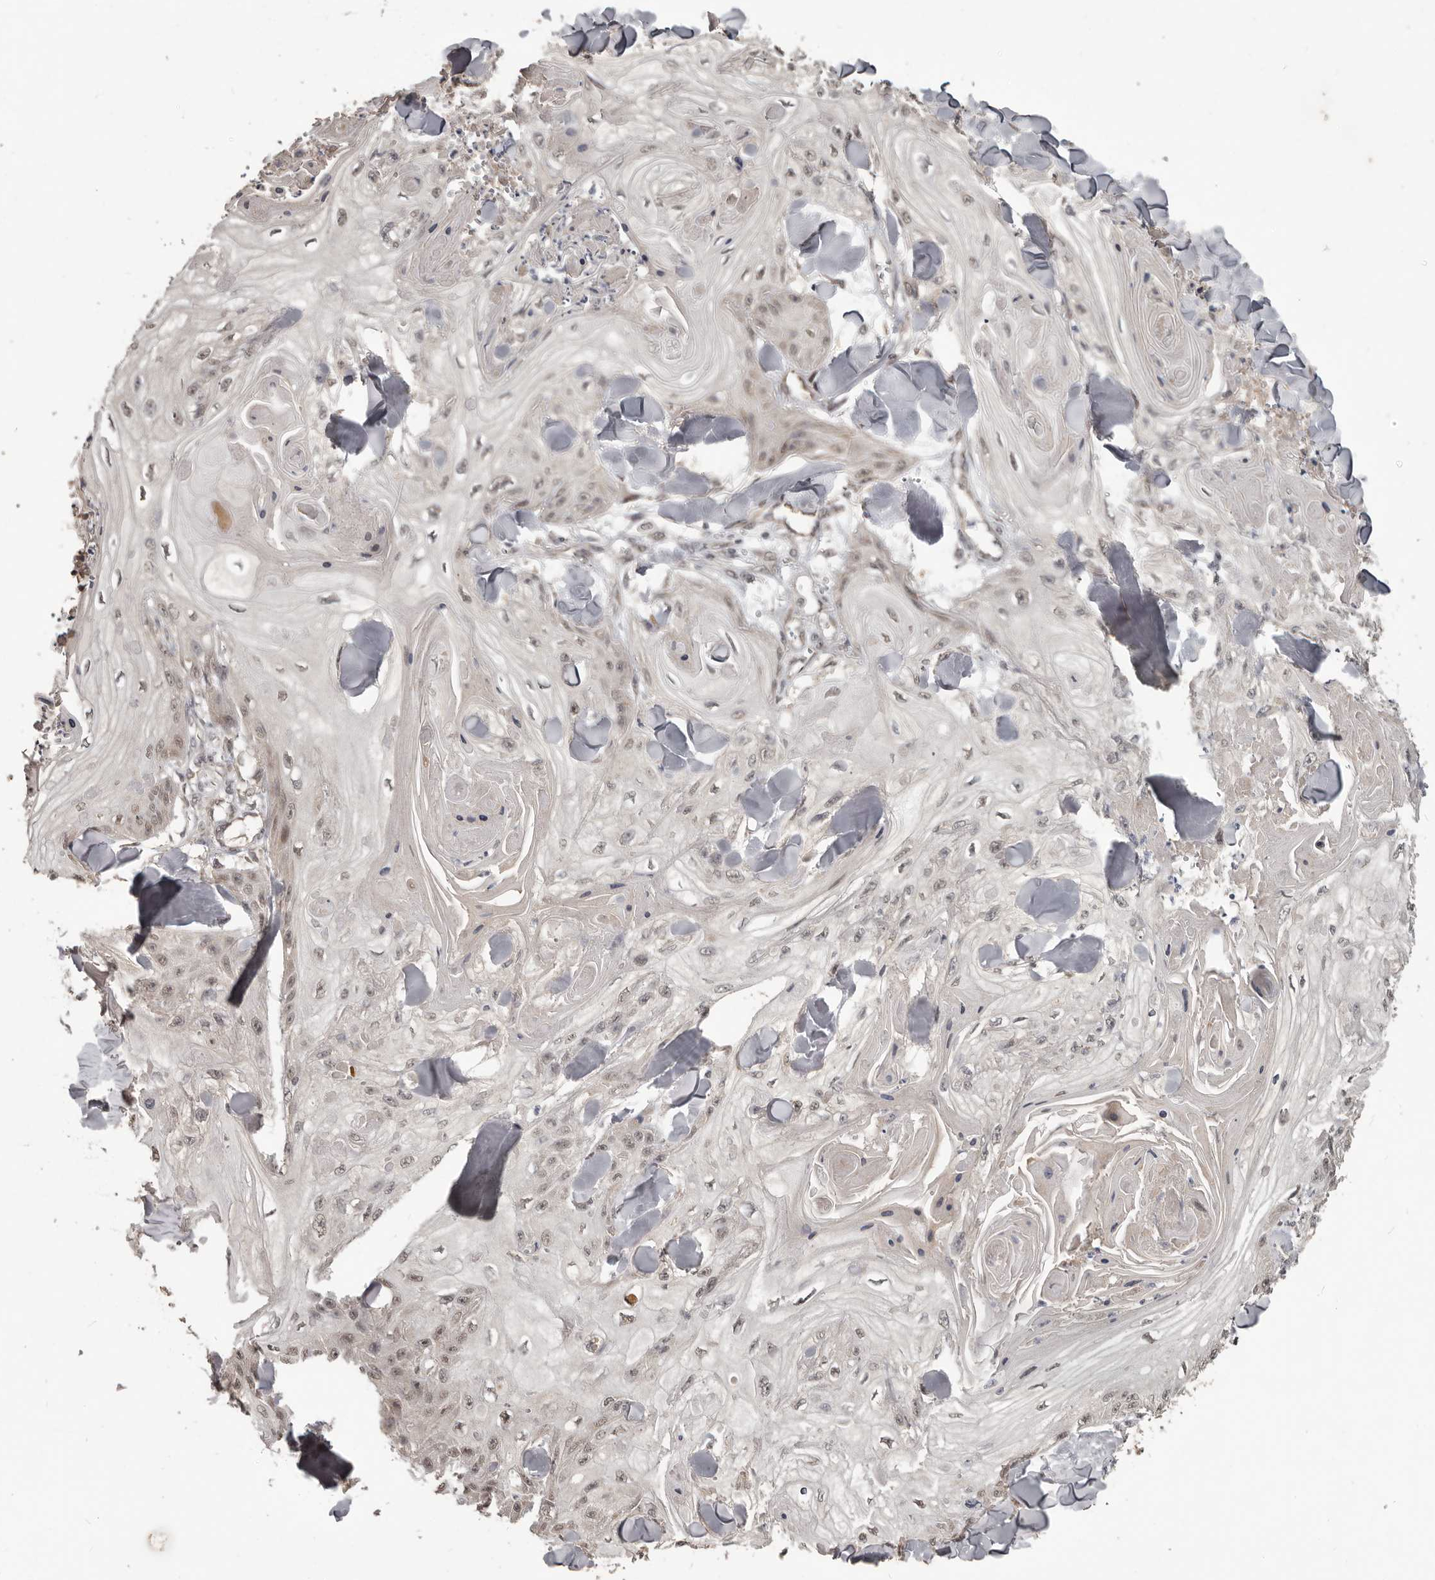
{"staining": {"intensity": "moderate", "quantity": "<25%", "location": "nuclear"}, "tissue": "skin cancer", "cell_type": "Tumor cells", "image_type": "cancer", "snomed": [{"axis": "morphology", "description": "Squamous cell carcinoma, NOS"}, {"axis": "topography", "description": "Skin"}], "caption": "Protein staining of skin squamous cell carcinoma tissue reveals moderate nuclear expression in about <25% of tumor cells.", "gene": "ZFP14", "patient": {"sex": "male", "age": 74}}